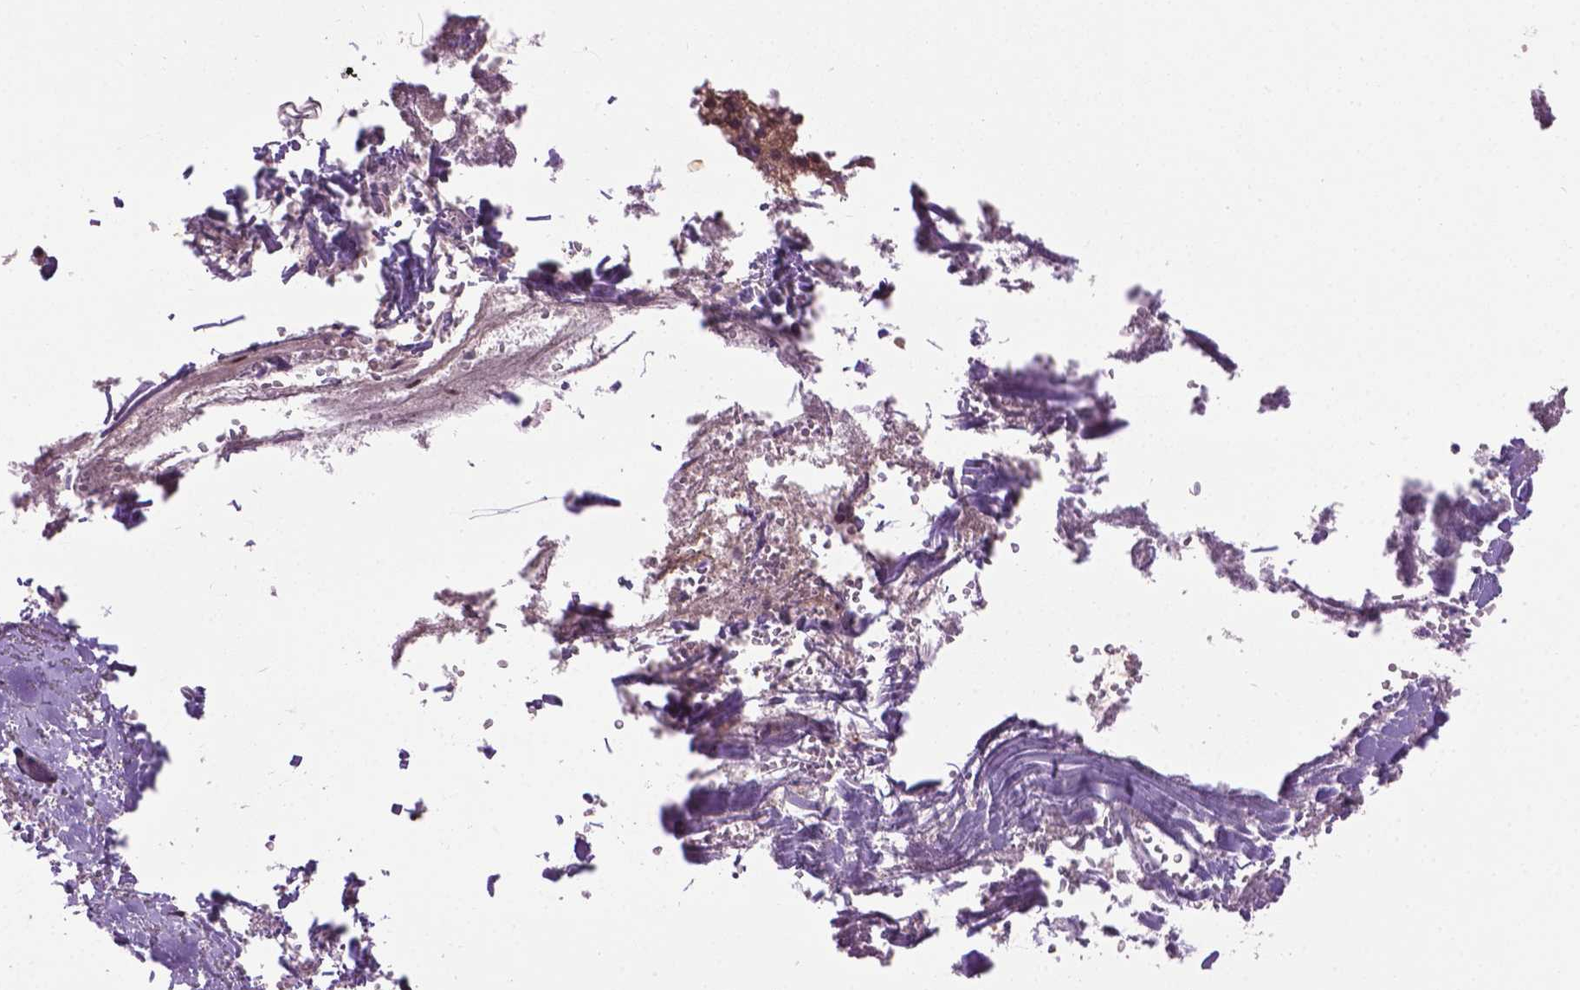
{"staining": {"intensity": "moderate", "quantity": "<25%", "location": "cytoplasmic/membranous,nuclear"}, "tissue": "adrenal gland", "cell_type": "Glandular cells", "image_type": "normal", "snomed": [{"axis": "morphology", "description": "Normal tissue, NOS"}, {"axis": "topography", "description": "Adrenal gland"}], "caption": "Adrenal gland stained with DAB IHC demonstrates low levels of moderate cytoplasmic/membranous,nuclear expression in about <25% of glandular cells. The protein is shown in brown color, while the nuclei are stained blue.", "gene": "ENSG00000289700", "patient": {"sex": "male", "age": 53}}